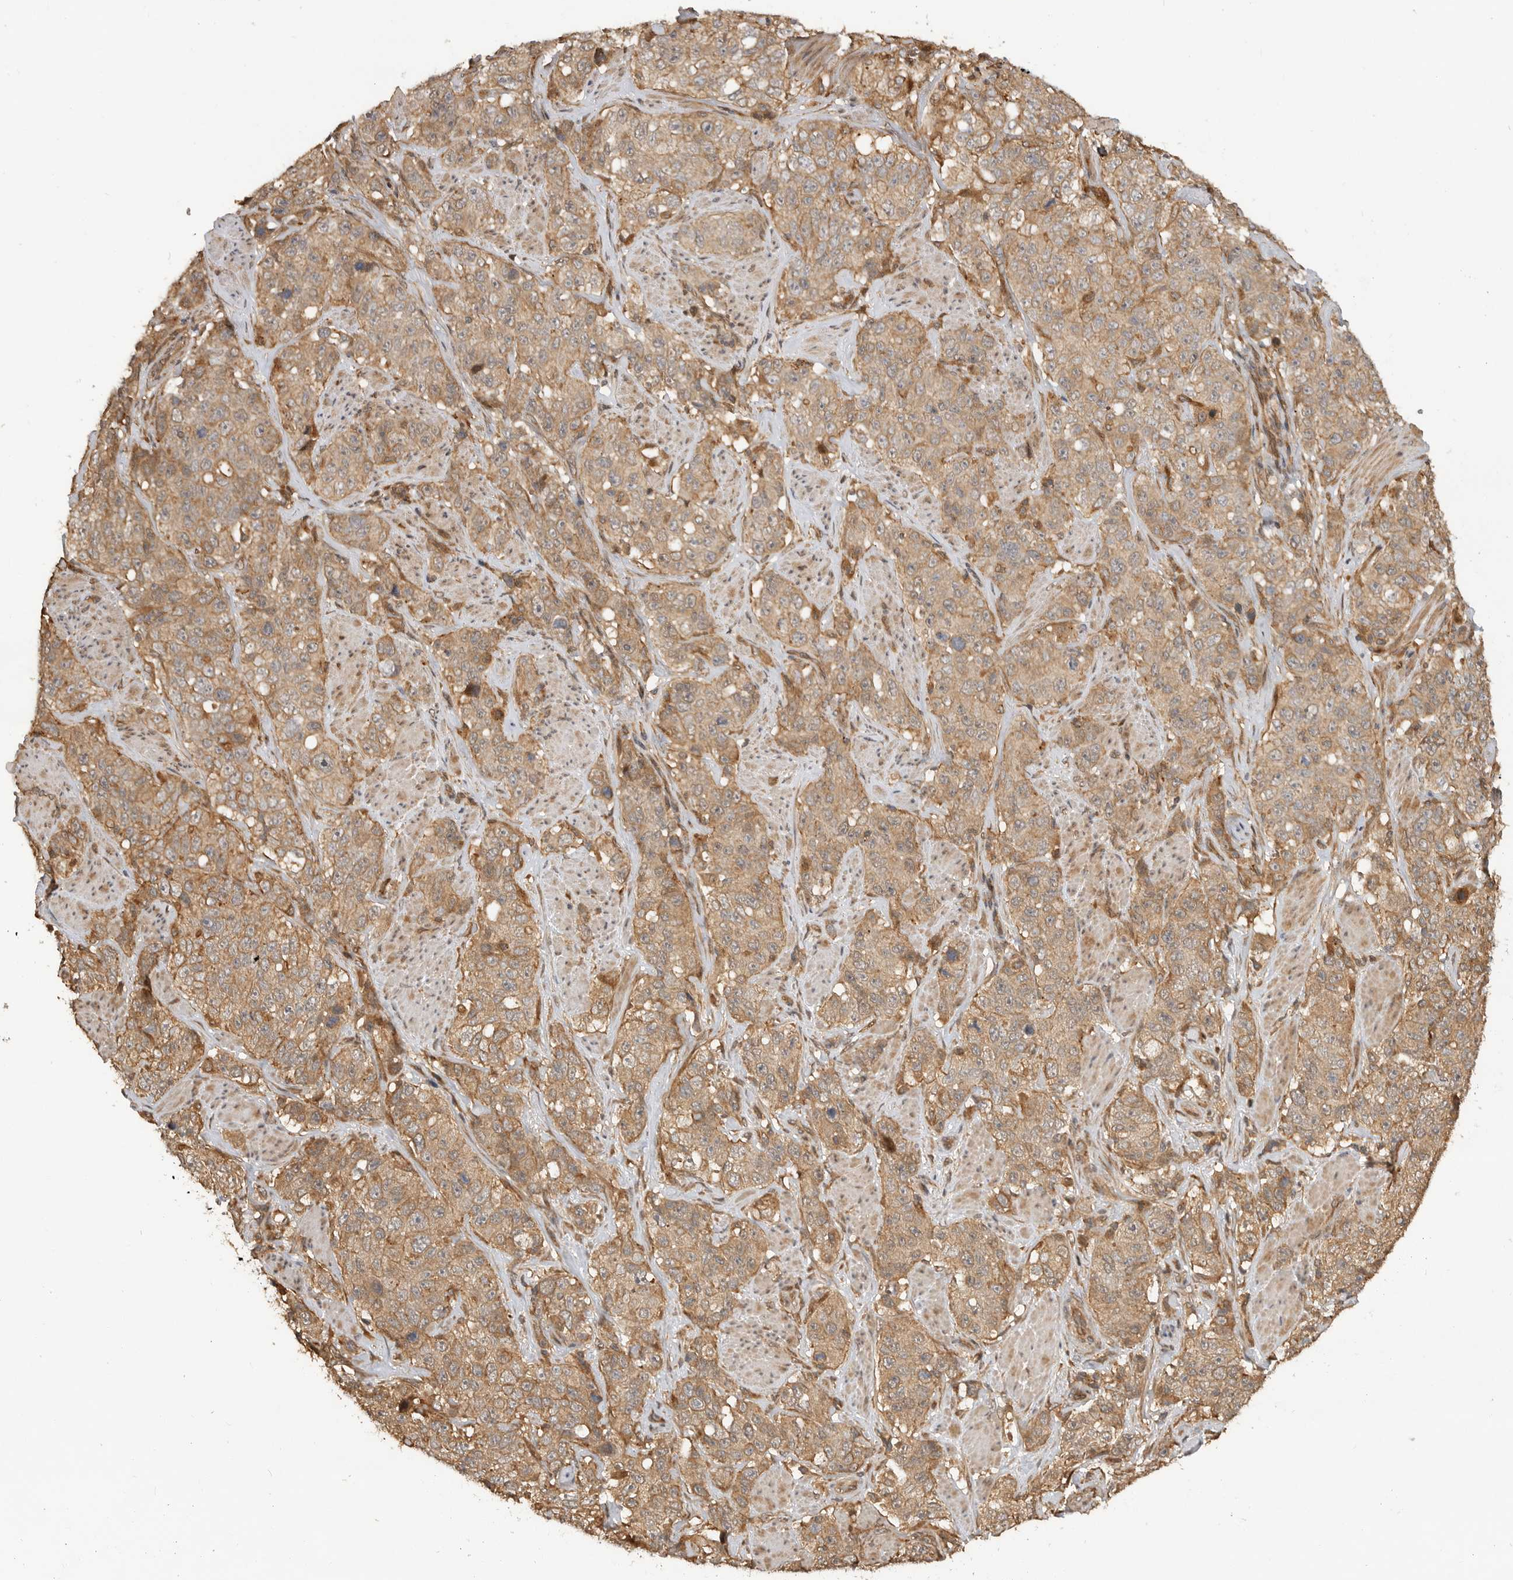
{"staining": {"intensity": "moderate", "quantity": ">75%", "location": "cytoplasmic/membranous"}, "tissue": "stomach cancer", "cell_type": "Tumor cells", "image_type": "cancer", "snomed": [{"axis": "morphology", "description": "Adenocarcinoma, NOS"}, {"axis": "topography", "description": "Stomach"}], "caption": "Brown immunohistochemical staining in adenocarcinoma (stomach) exhibits moderate cytoplasmic/membranous expression in about >75% of tumor cells. Nuclei are stained in blue.", "gene": "ADPRS", "patient": {"sex": "male", "age": 48}}